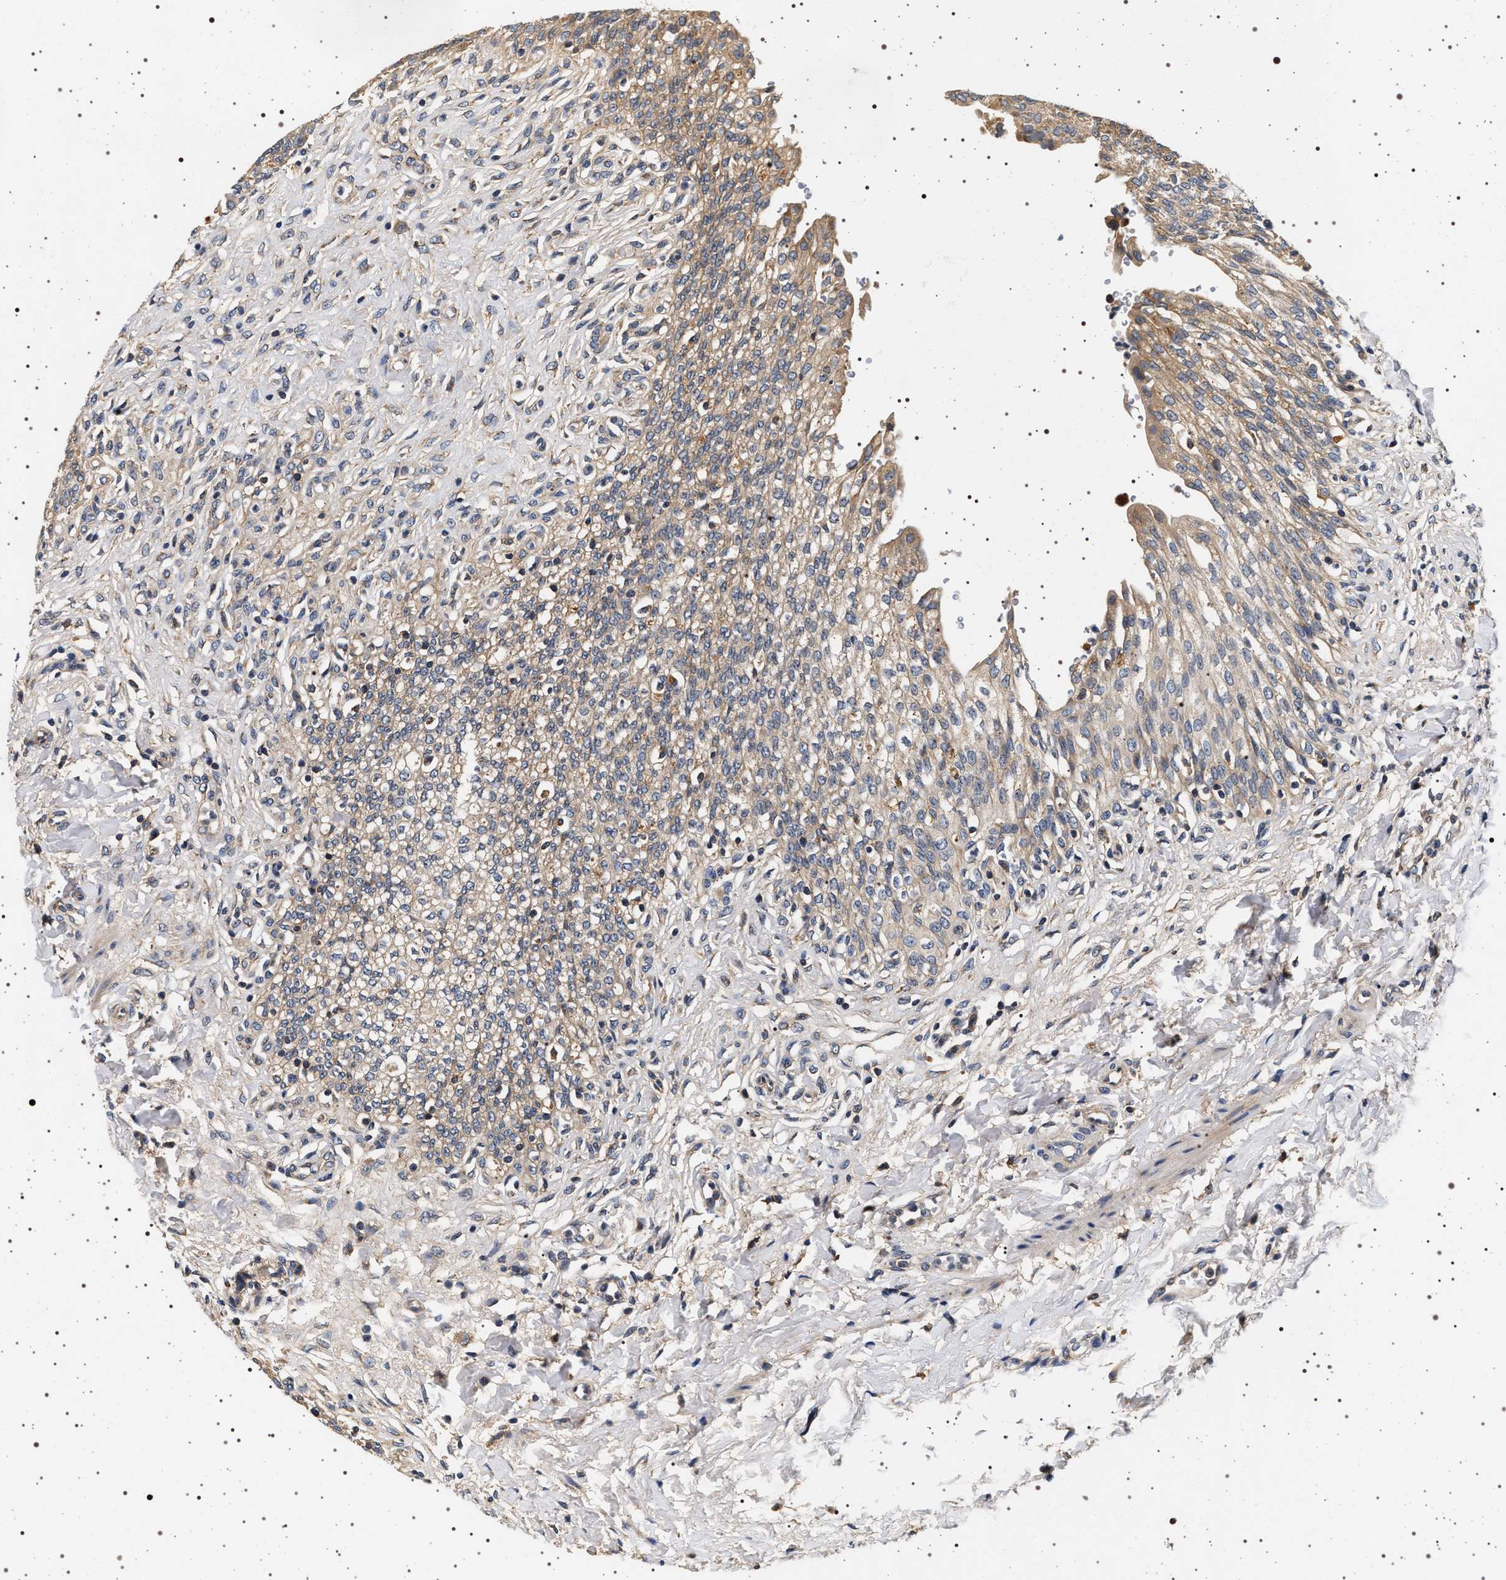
{"staining": {"intensity": "moderate", "quantity": "25%-75%", "location": "cytoplasmic/membranous"}, "tissue": "urinary bladder", "cell_type": "Urothelial cells", "image_type": "normal", "snomed": [{"axis": "morphology", "description": "Urothelial carcinoma, High grade"}, {"axis": "topography", "description": "Urinary bladder"}], "caption": "A histopathology image showing moderate cytoplasmic/membranous staining in approximately 25%-75% of urothelial cells in normal urinary bladder, as visualized by brown immunohistochemical staining.", "gene": "DCBLD2", "patient": {"sex": "male", "age": 46}}